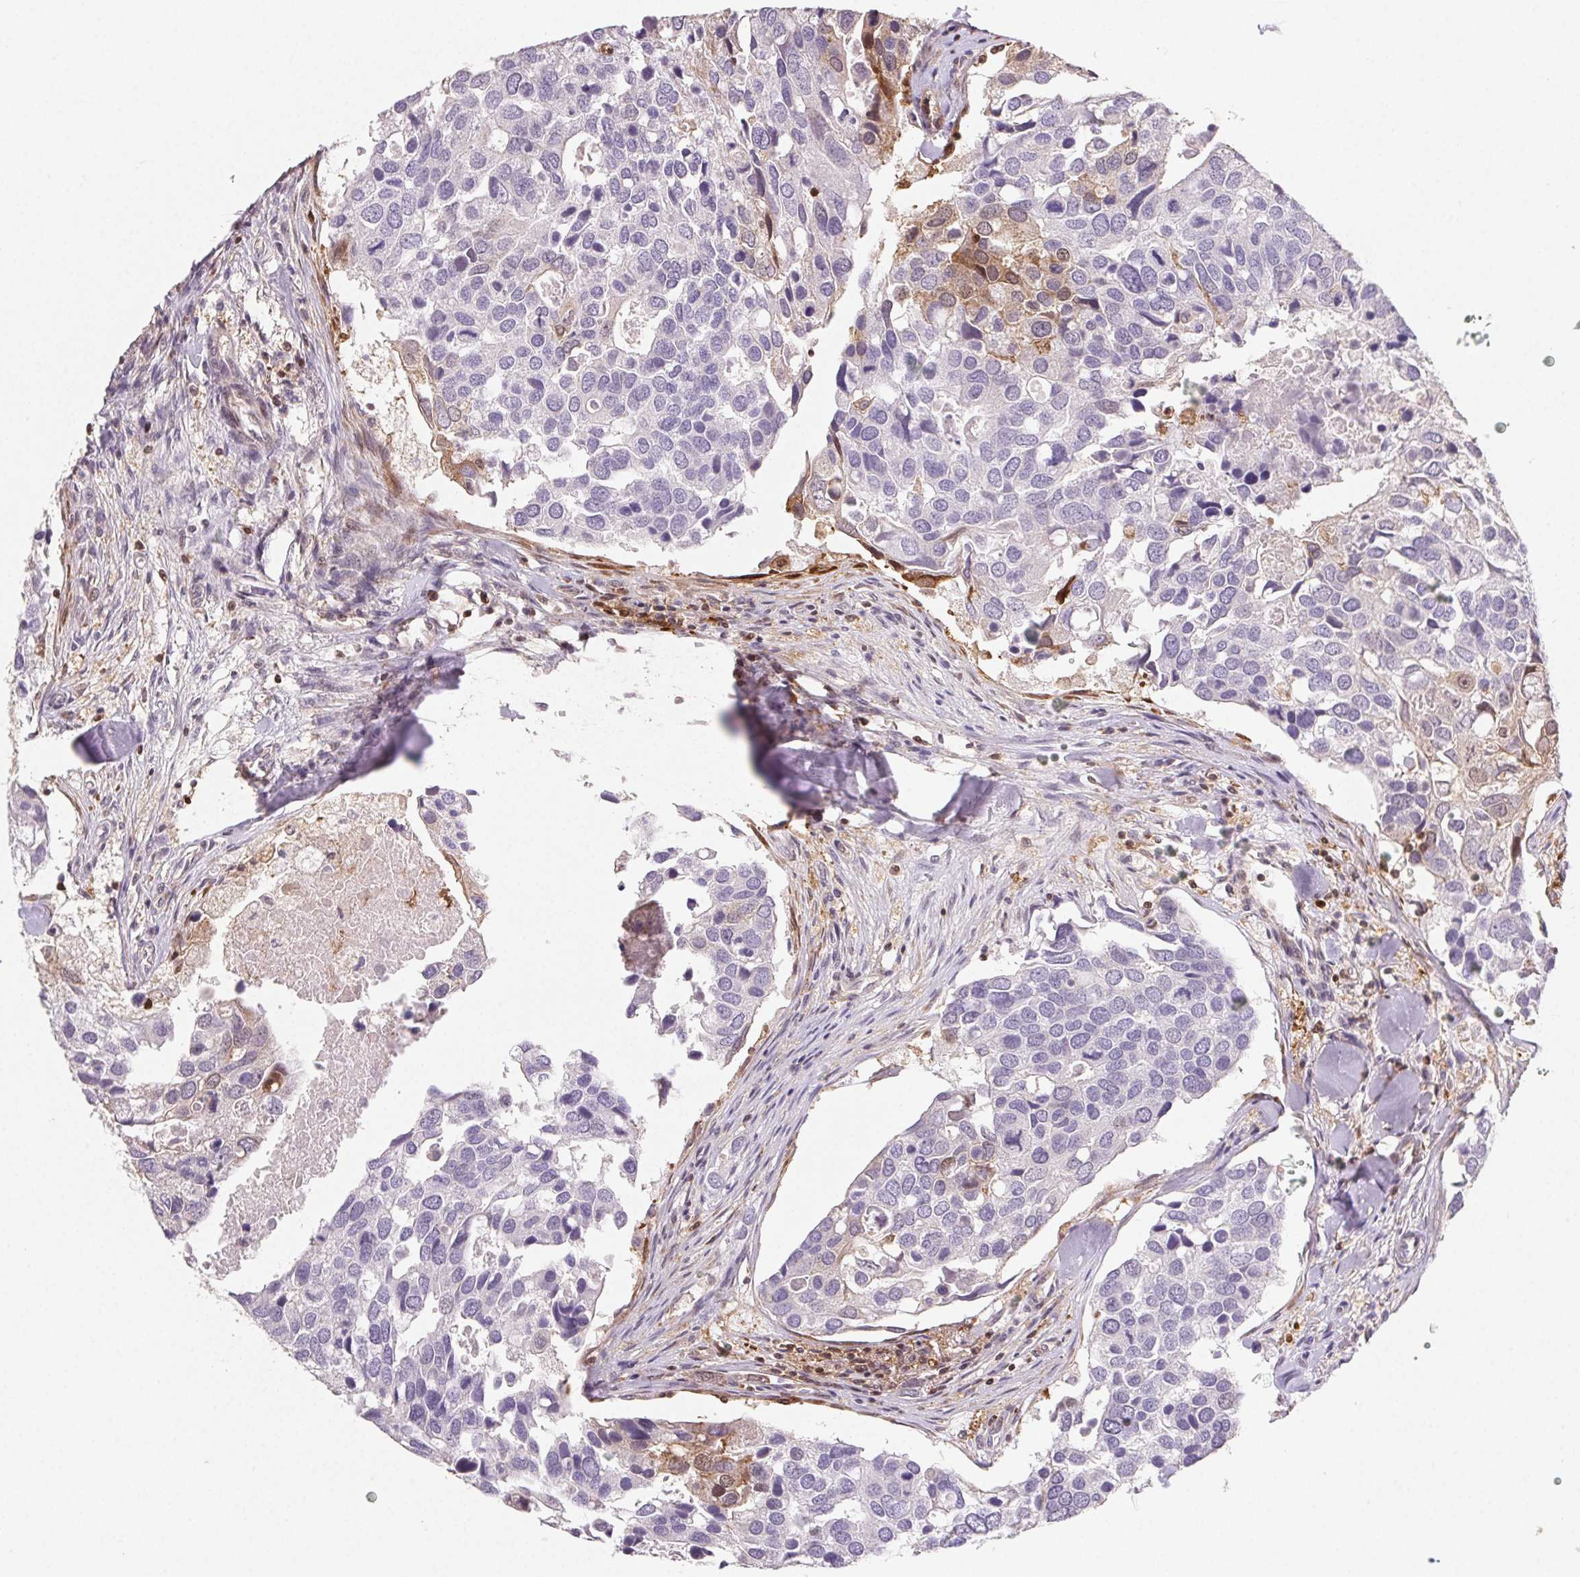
{"staining": {"intensity": "negative", "quantity": "none", "location": "none"}, "tissue": "breast cancer", "cell_type": "Tumor cells", "image_type": "cancer", "snomed": [{"axis": "morphology", "description": "Duct carcinoma"}, {"axis": "topography", "description": "Breast"}], "caption": "There is no significant expression in tumor cells of intraductal carcinoma (breast).", "gene": "GBP1", "patient": {"sex": "female", "age": 83}}